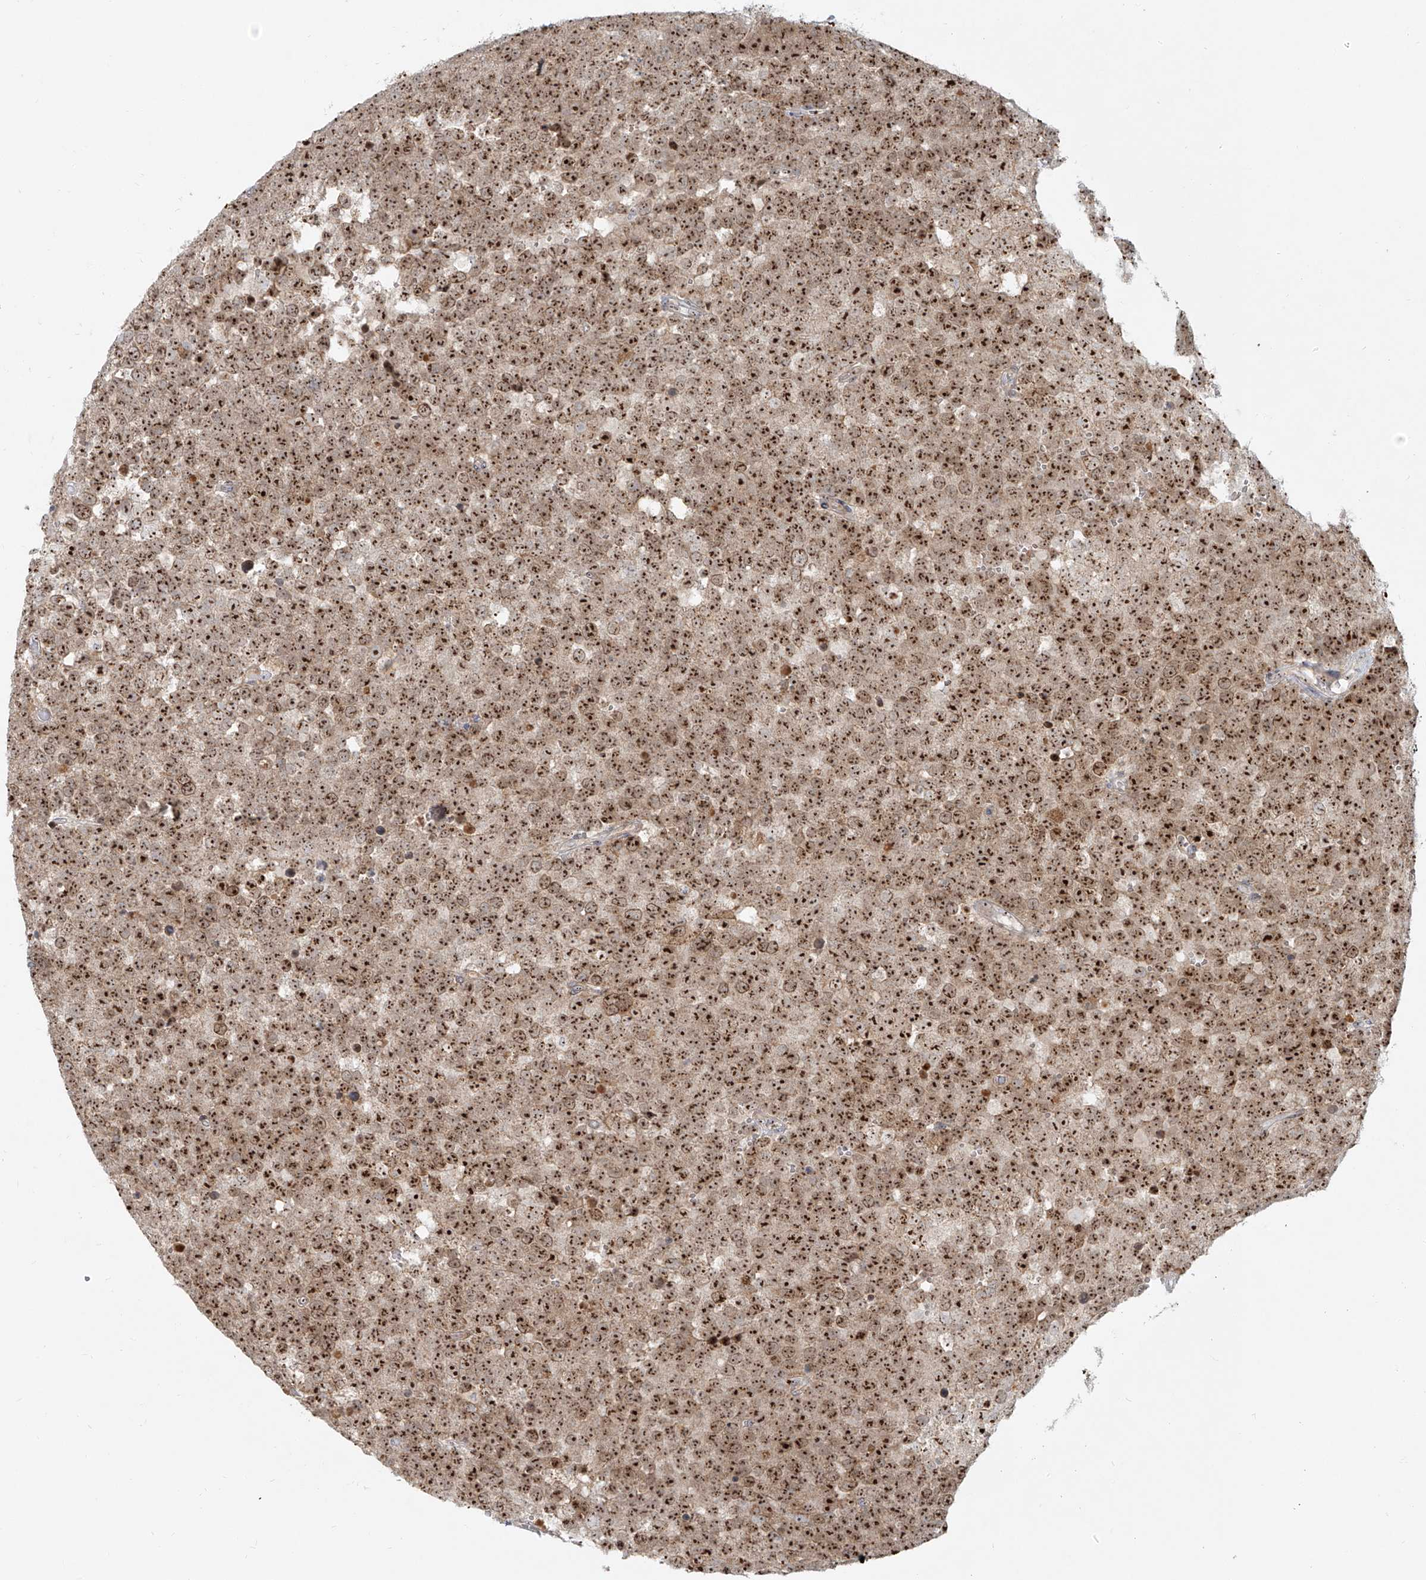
{"staining": {"intensity": "strong", "quantity": ">75%", "location": "cytoplasmic/membranous,nuclear"}, "tissue": "testis cancer", "cell_type": "Tumor cells", "image_type": "cancer", "snomed": [{"axis": "morphology", "description": "Seminoma, NOS"}, {"axis": "topography", "description": "Testis"}], "caption": "Immunohistochemistry histopathology image of human testis seminoma stained for a protein (brown), which displays high levels of strong cytoplasmic/membranous and nuclear expression in approximately >75% of tumor cells.", "gene": "BYSL", "patient": {"sex": "male", "age": 71}}